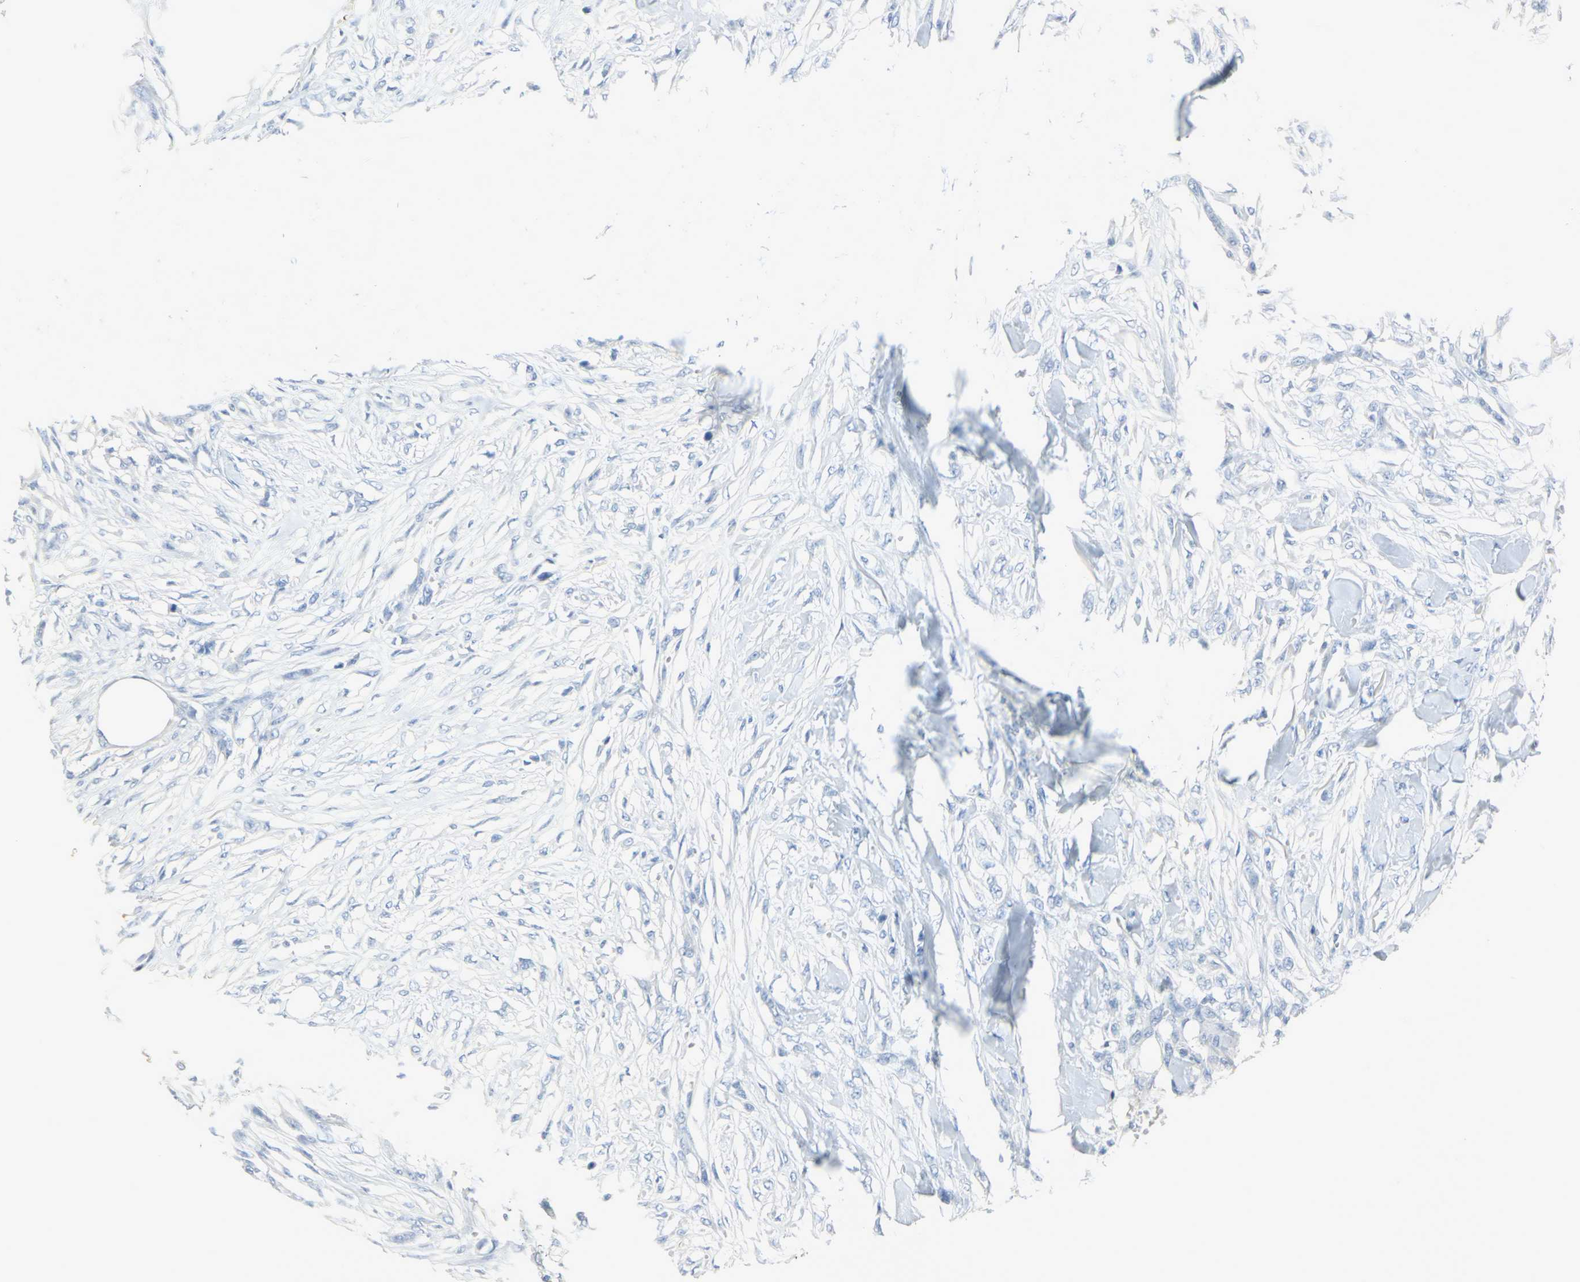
{"staining": {"intensity": "negative", "quantity": "none", "location": "none"}, "tissue": "skin cancer", "cell_type": "Tumor cells", "image_type": "cancer", "snomed": [{"axis": "morphology", "description": "Normal tissue, NOS"}, {"axis": "morphology", "description": "Squamous cell carcinoma, NOS"}, {"axis": "topography", "description": "Skin"}], "caption": "Immunohistochemical staining of human skin cancer (squamous cell carcinoma) exhibits no significant positivity in tumor cells.", "gene": "CA3", "patient": {"sex": "female", "age": 59}}